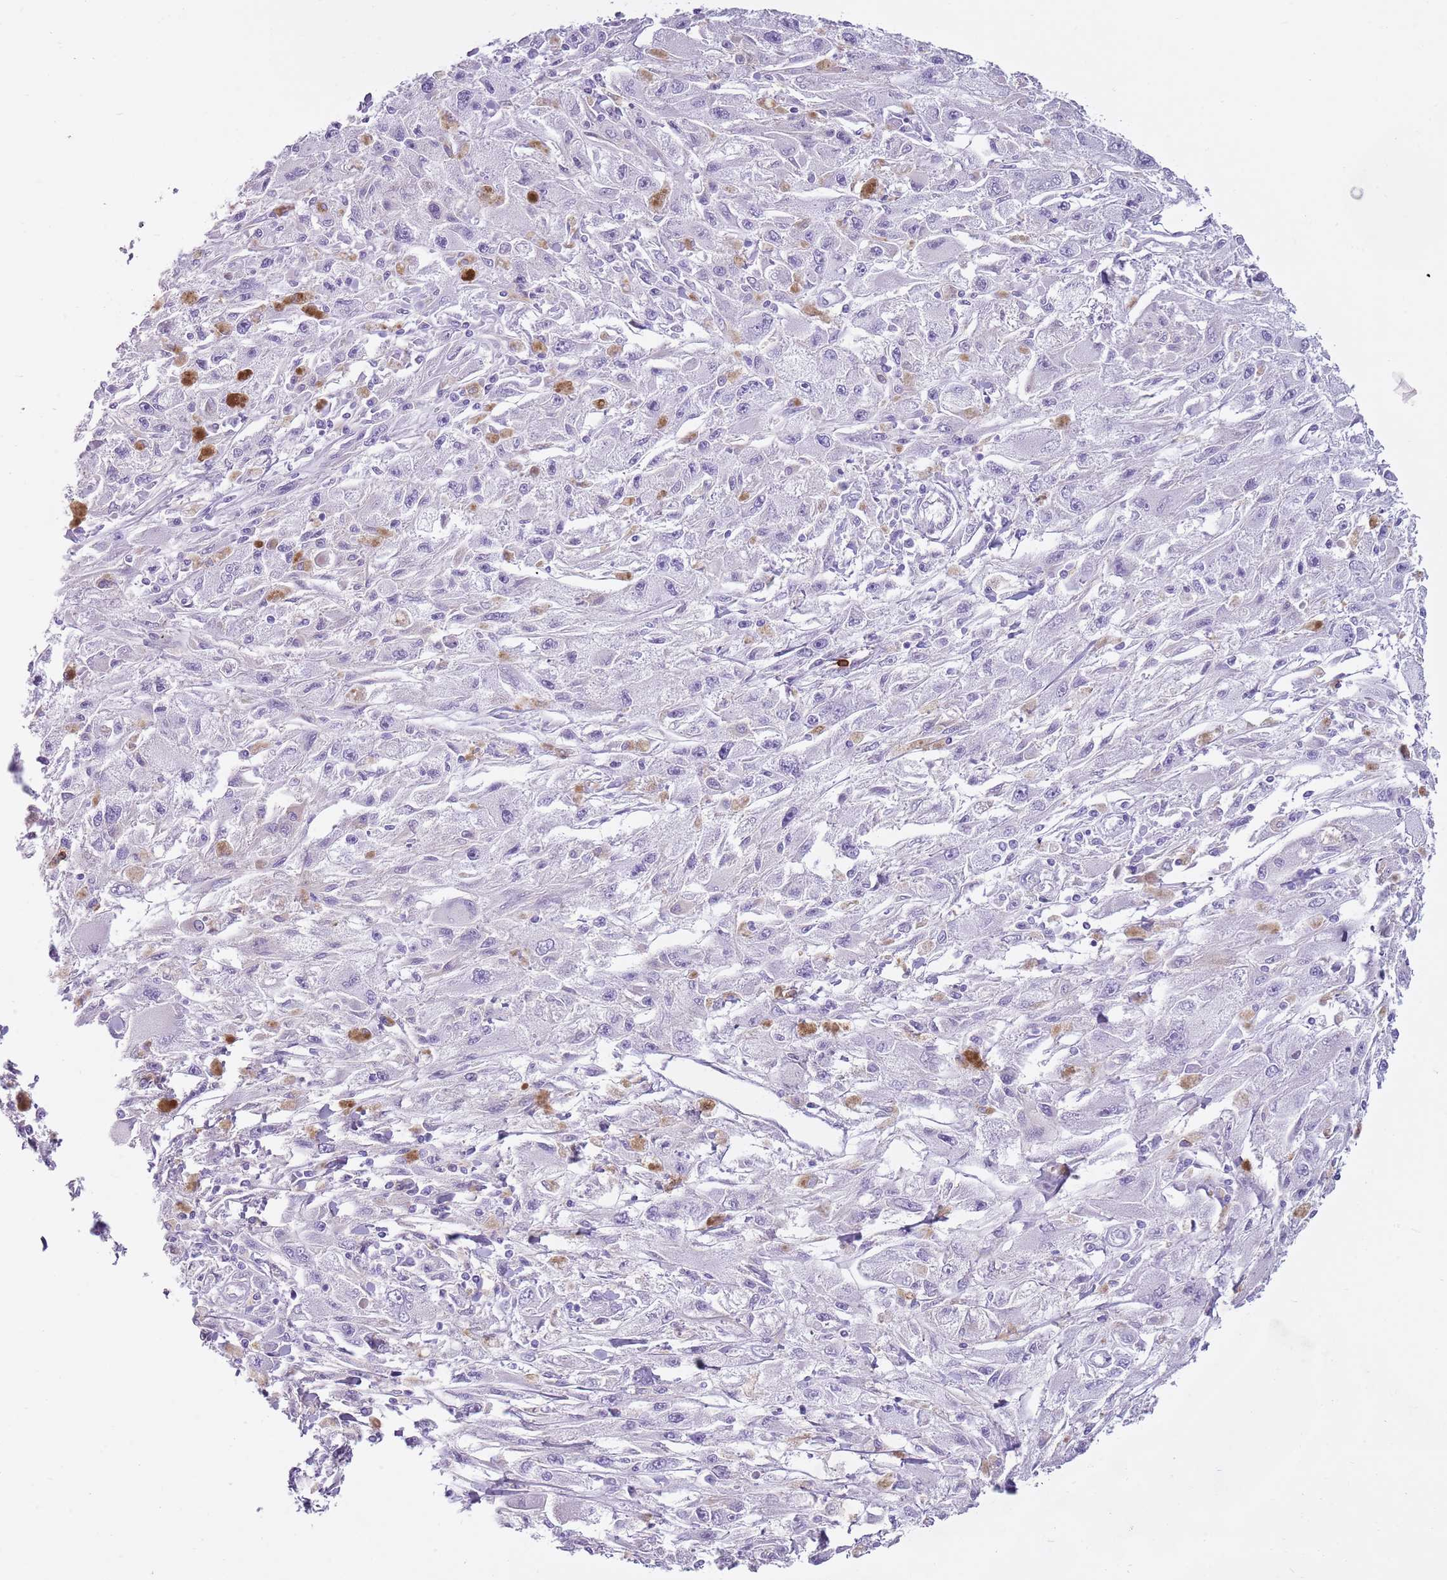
{"staining": {"intensity": "negative", "quantity": "none", "location": "none"}, "tissue": "melanoma", "cell_type": "Tumor cells", "image_type": "cancer", "snomed": [{"axis": "morphology", "description": "Malignant melanoma, Metastatic site"}, {"axis": "topography", "description": "Skin"}], "caption": "High magnification brightfield microscopy of malignant melanoma (metastatic site) stained with DAB (3,3'-diaminobenzidine) (brown) and counterstained with hematoxylin (blue): tumor cells show no significant expression.", "gene": "CD177", "patient": {"sex": "male", "age": 53}}